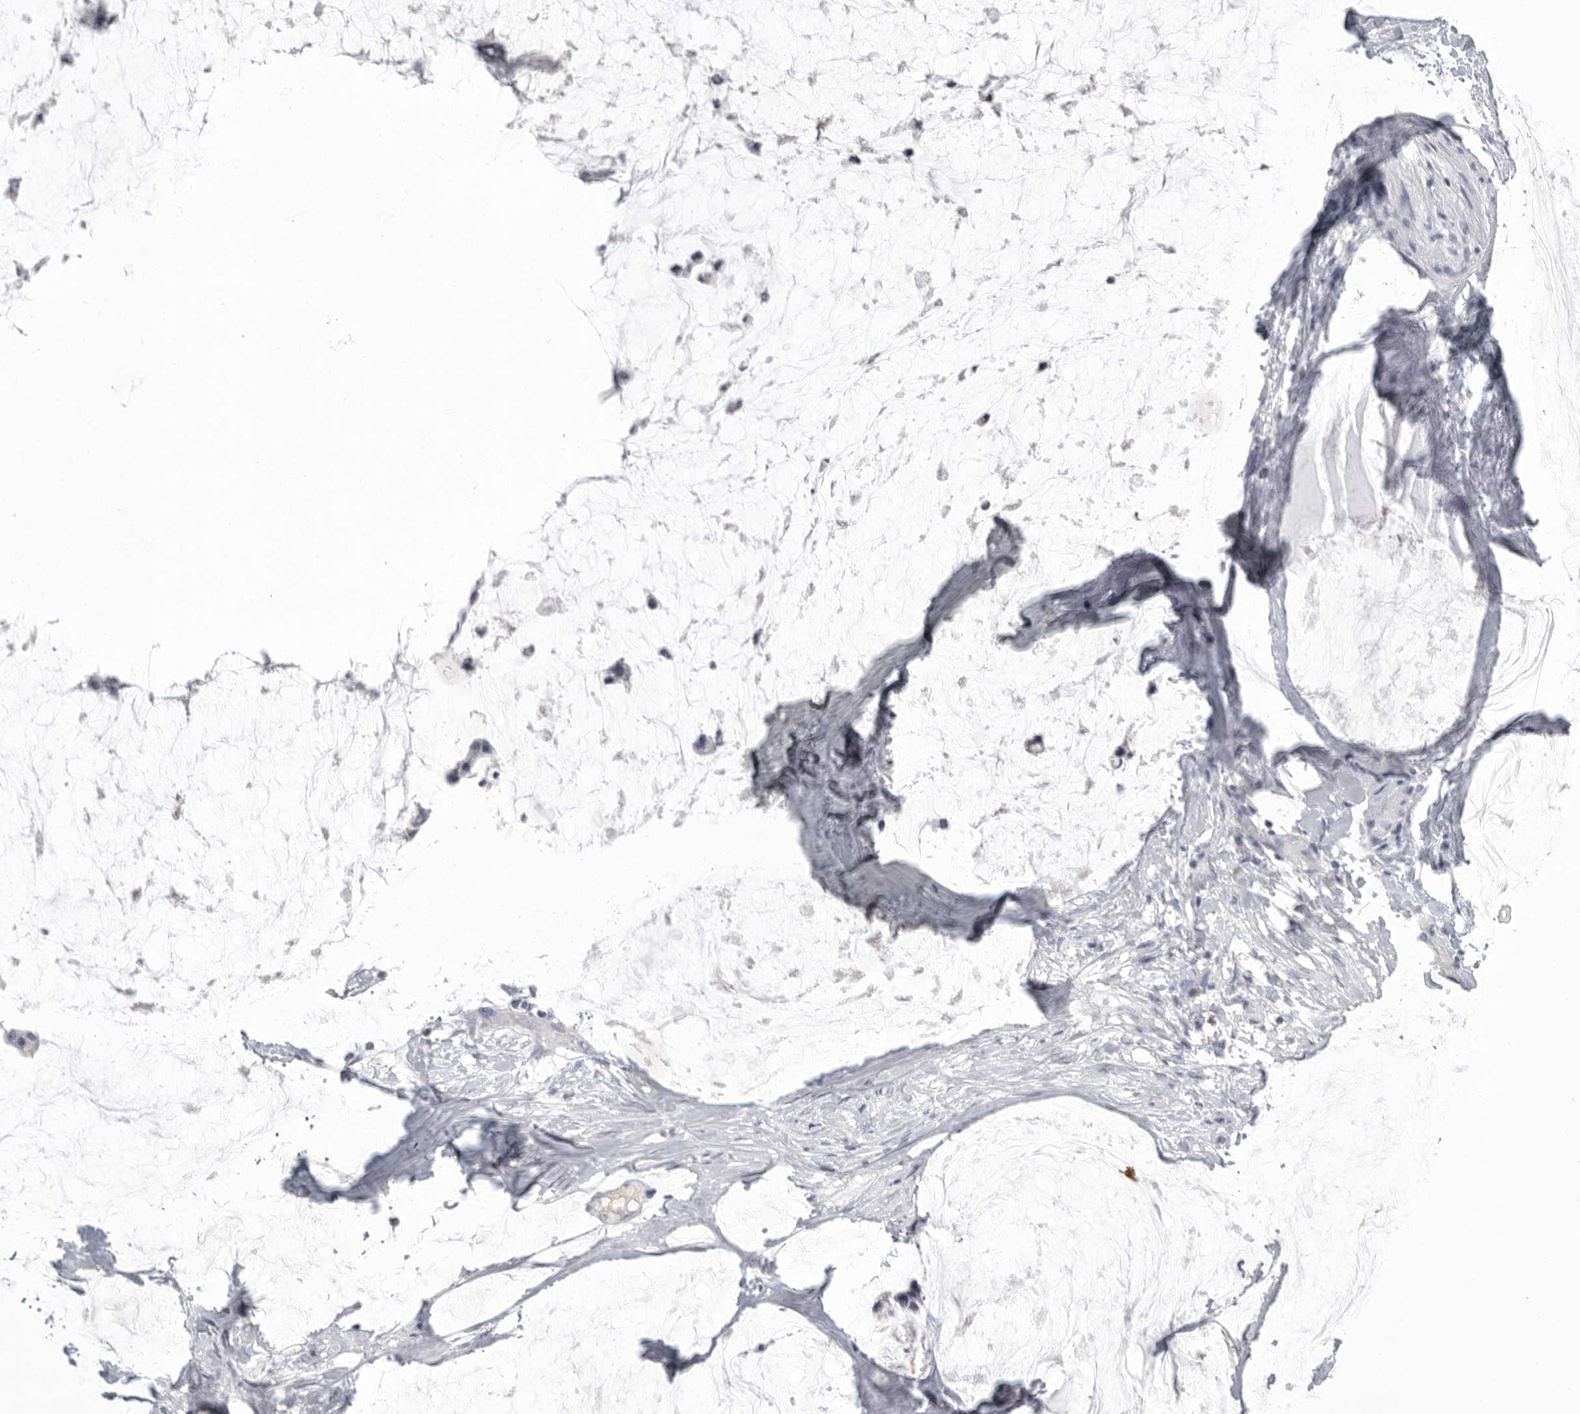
{"staining": {"intensity": "negative", "quantity": "none", "location": "none"}, "tissue": "ovarian cancer", "cell_type": "Tumor cells", "image_type": "cancer", "snomed": [{"axis": "morphology", "description": "Cystadenocarcinoma, mucinous, NOS"}, {"axis": "topography", "description": "Ovary"}], "caption": "Mucinous cystadenocarcinoma (ovarian) was stained to show a protein in brown. There is no significant staining in tumor cells.", "gene": "GNLY", "patient": {"sex": "female", "age": 39}}